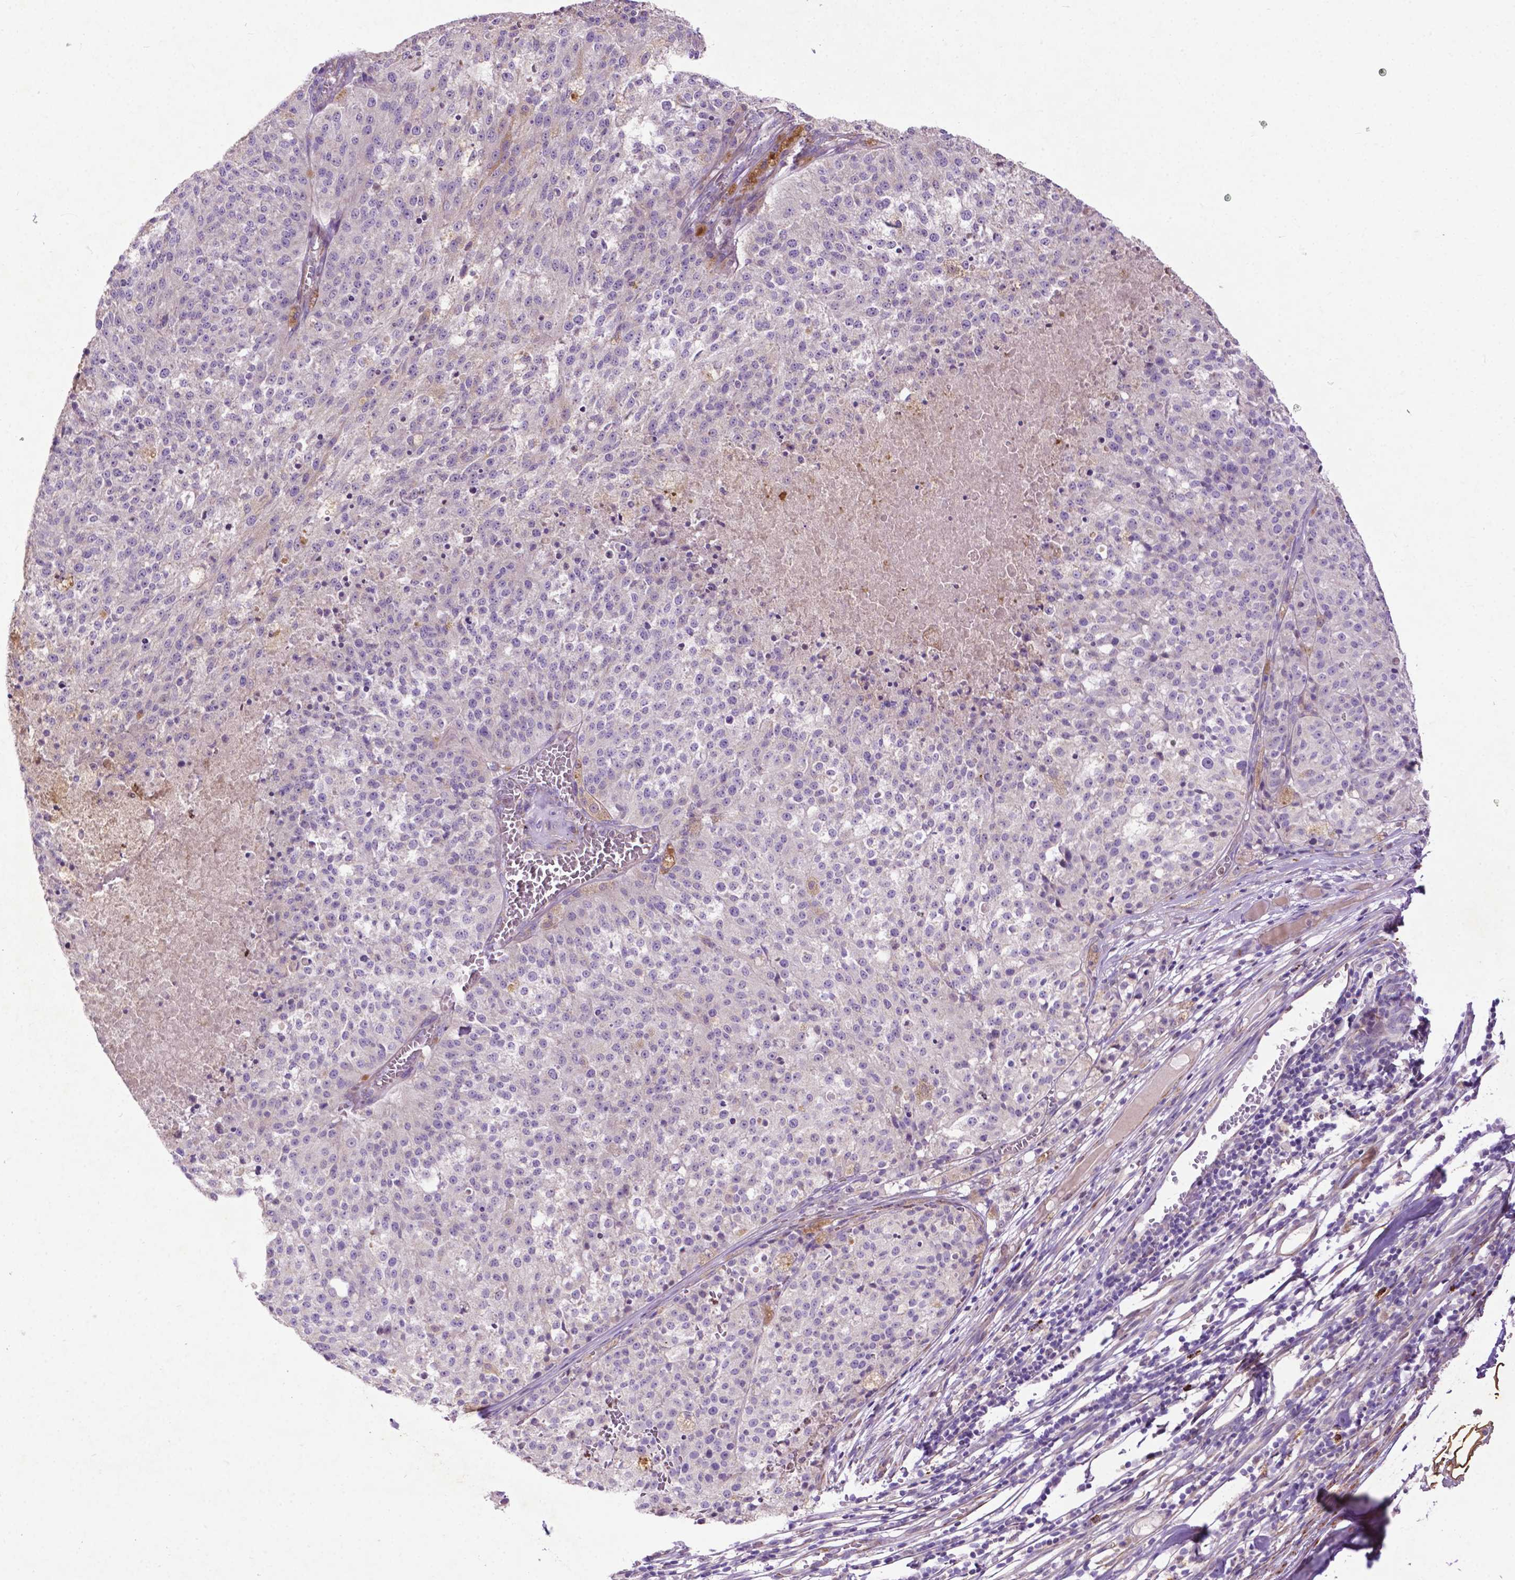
{"staining": {"intensity": "negative", "quantity": "none", "location": "none"}, "tissue": "melanoma", "cell_type": "Tumor cells", "image_type": "cancer", "snomed": [{"axis": "morphology", "description": "Malignant melanoma, Metastatic site"}, {"axis": "topography", "description": "Lymph node"}], "caption": "A micrograph of melanoma stained for a protein shows no brown staining in tumor cells. (Brightfield microscopy of DAB IHC at high magnification).", "gene": "THEGL", "patient": {"sex": "female", "age": 64}}